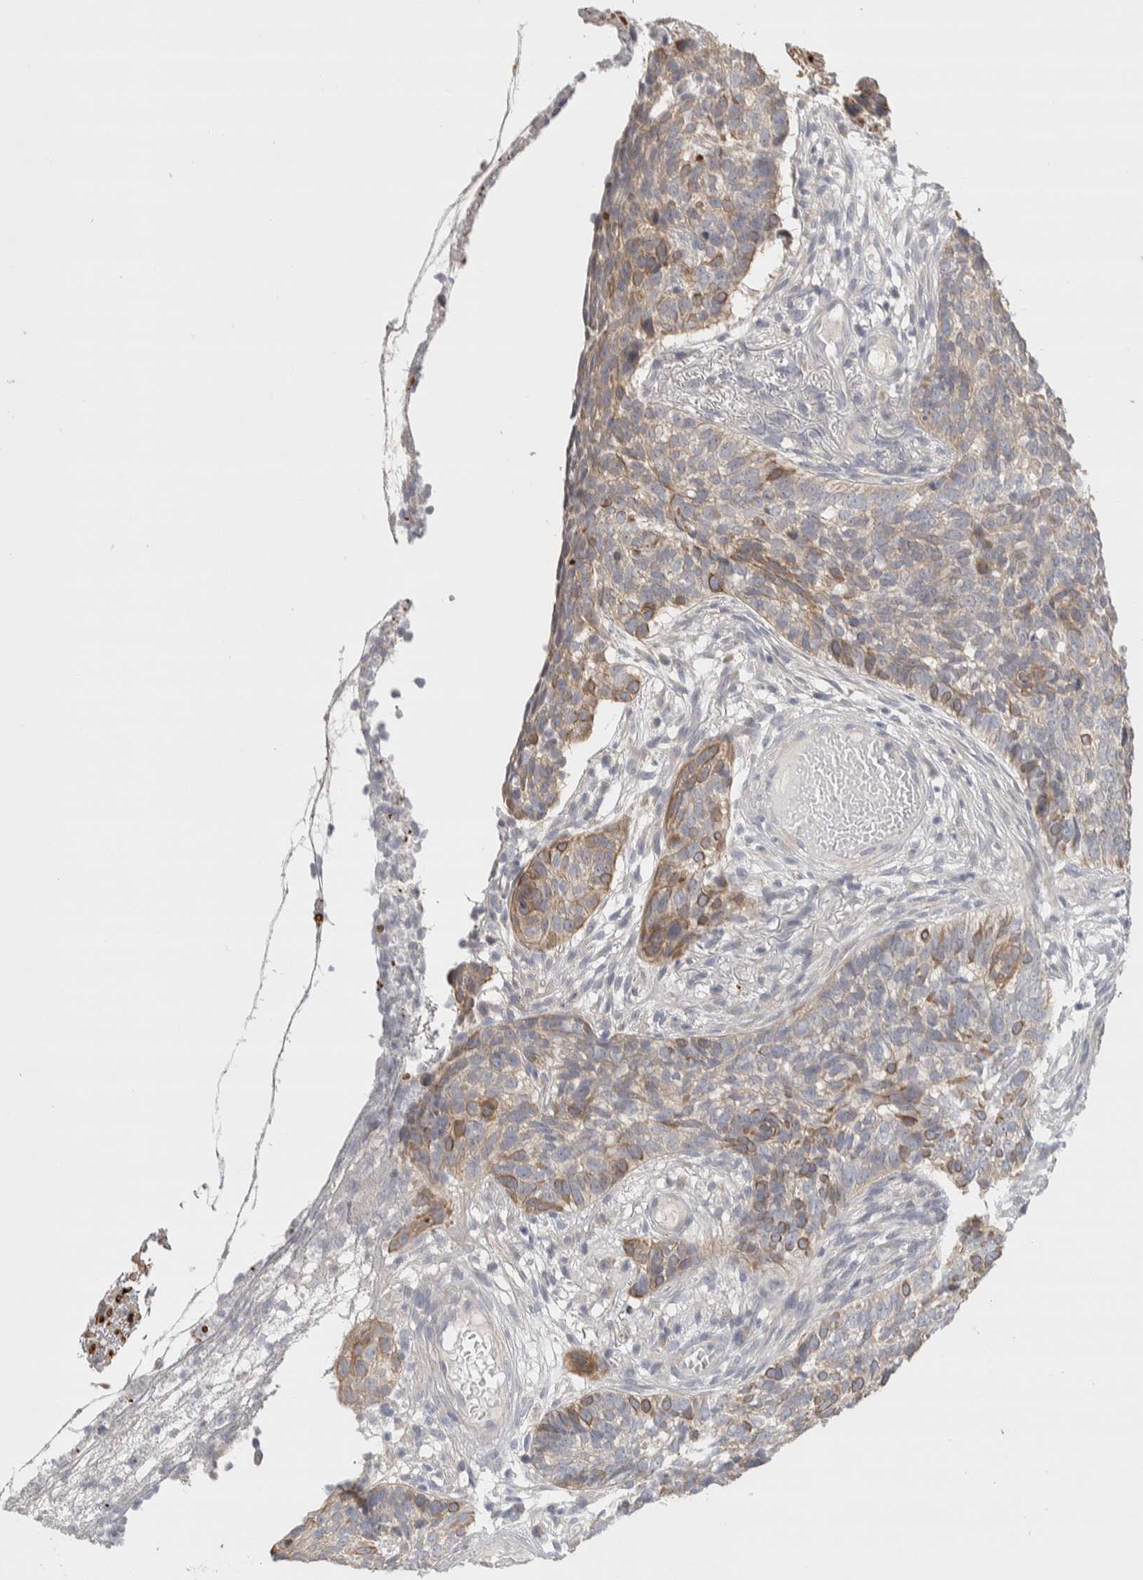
{"staining": {"intensity": "moderate", "quantity": "<25%", "location": "cytoplasmic/membranous"}, "tissue": "skin cancer", "cell_type": "Tumor cells", "image_type": "cancer", "snomed": [{"axis": "morphology", "description": "Basal cell carcinoma"}, {"axis": "topography", "description": "Skin"}], "caption": "This photomicrograph reveals immunohistochemistry staining of human skin basal cell carcinoma, with low moderate cytoplasmic/membranous staining in approximately <25% of tumor cells.", "gene": "DCXR", "patient": {"sex": "male", "age": 85}}